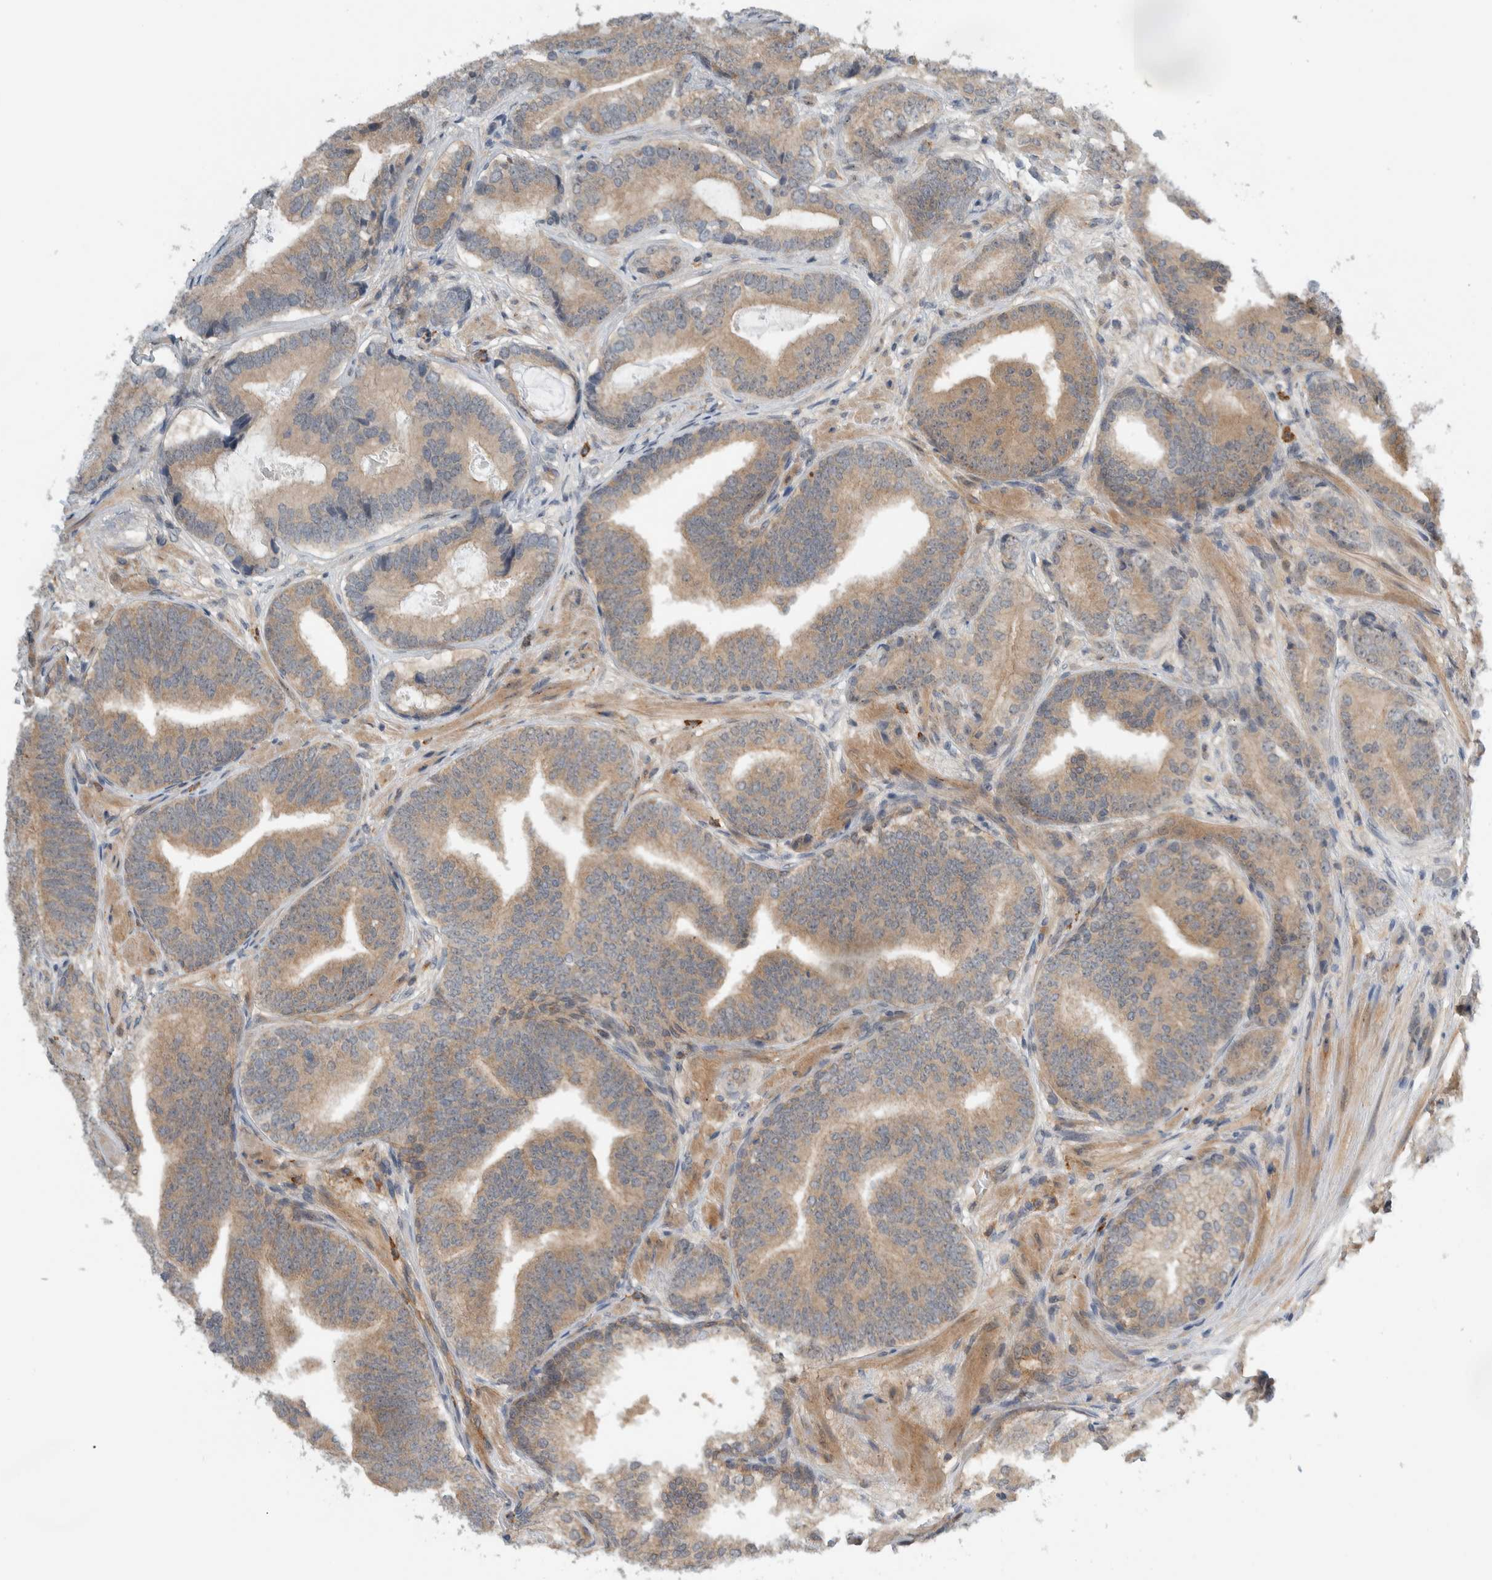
{"staining": {"intensity": "weak", "quantity": ">75%", "location": "cytoplasmic/membranous"}, "tissue": "prostate cancer", "cell_type": "Tumor cells", "image_type": "cancer", "snomed": [{"axis": "morphology", "description": "Adenocarcinoma, High grade"}, {"axis": "topography", "description": "Prostate"}], "caption": "A photomicrograph of high-grade adenocarcinoma (prostate) stained for a protein exhibits weak cytoplasmic/membranous brown staining in tumor cells. The protein of interest is stained brown, and the nuclei are stained in blue (DAB IHC with brightfield microscopy, high magnification).", "gene": "MPRIP", "patient": {"sex": "male", "age": 55}}